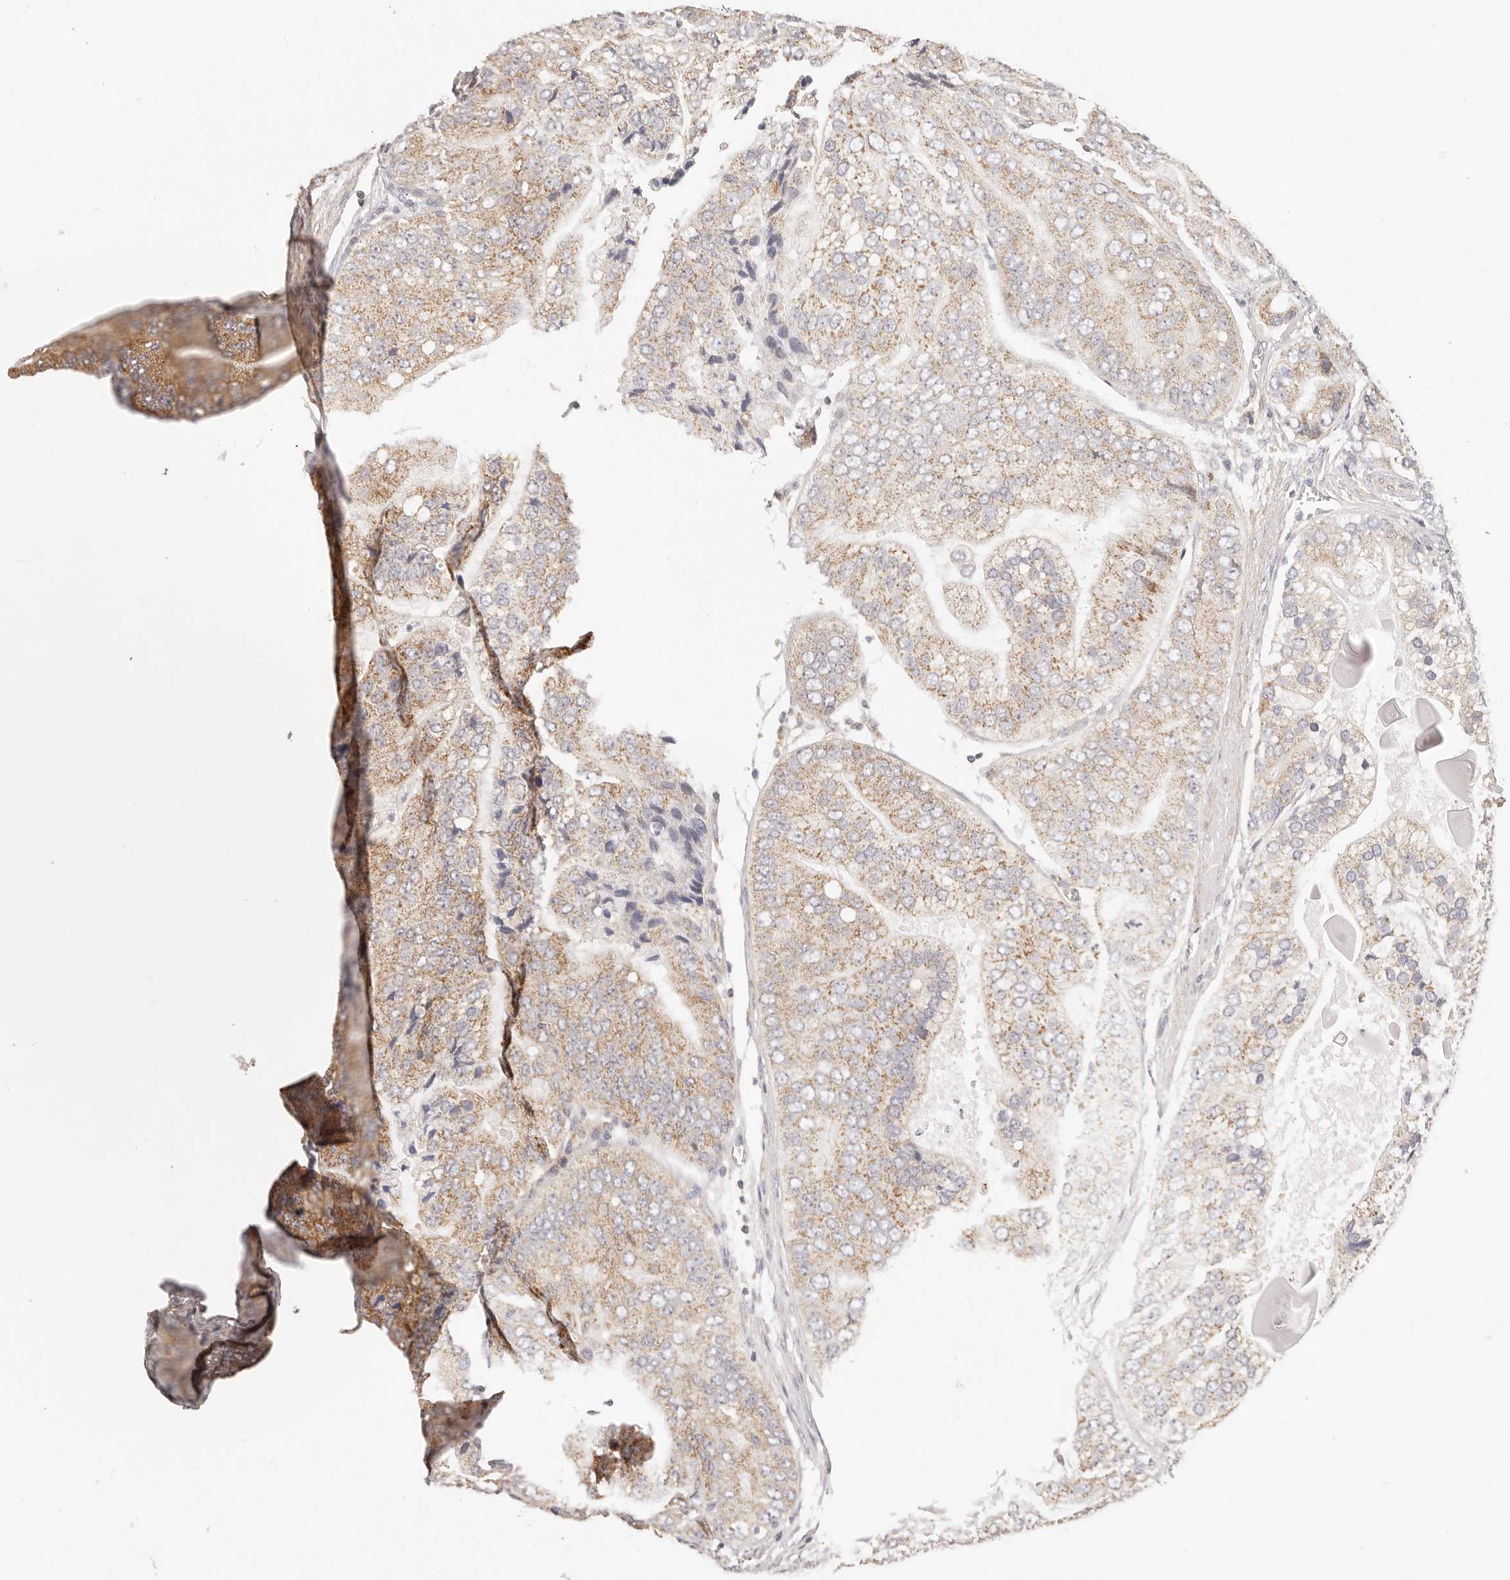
{"staining": {"intensity": "moderate", "quantity": ">75%", "location": "cytoplasmic/membranous"}, "tissue": "prostate cancer", "cell_type": "Tumor cells", "image_type": "cancer", "snomed": [{"axis": "morphology", "description": "Adenocarcinoma, High grade"}, {"axis": "topography", "description": "Prostate"}], "caption": "Immunohistochemical staining of prostate cancer exhibits medium levels of moderate cytoplasmic/membranous protein positivity in approximately >75% of tumor cells.", "gene": "KCMF1", "patient": {"sex": "male", "age": 70}}